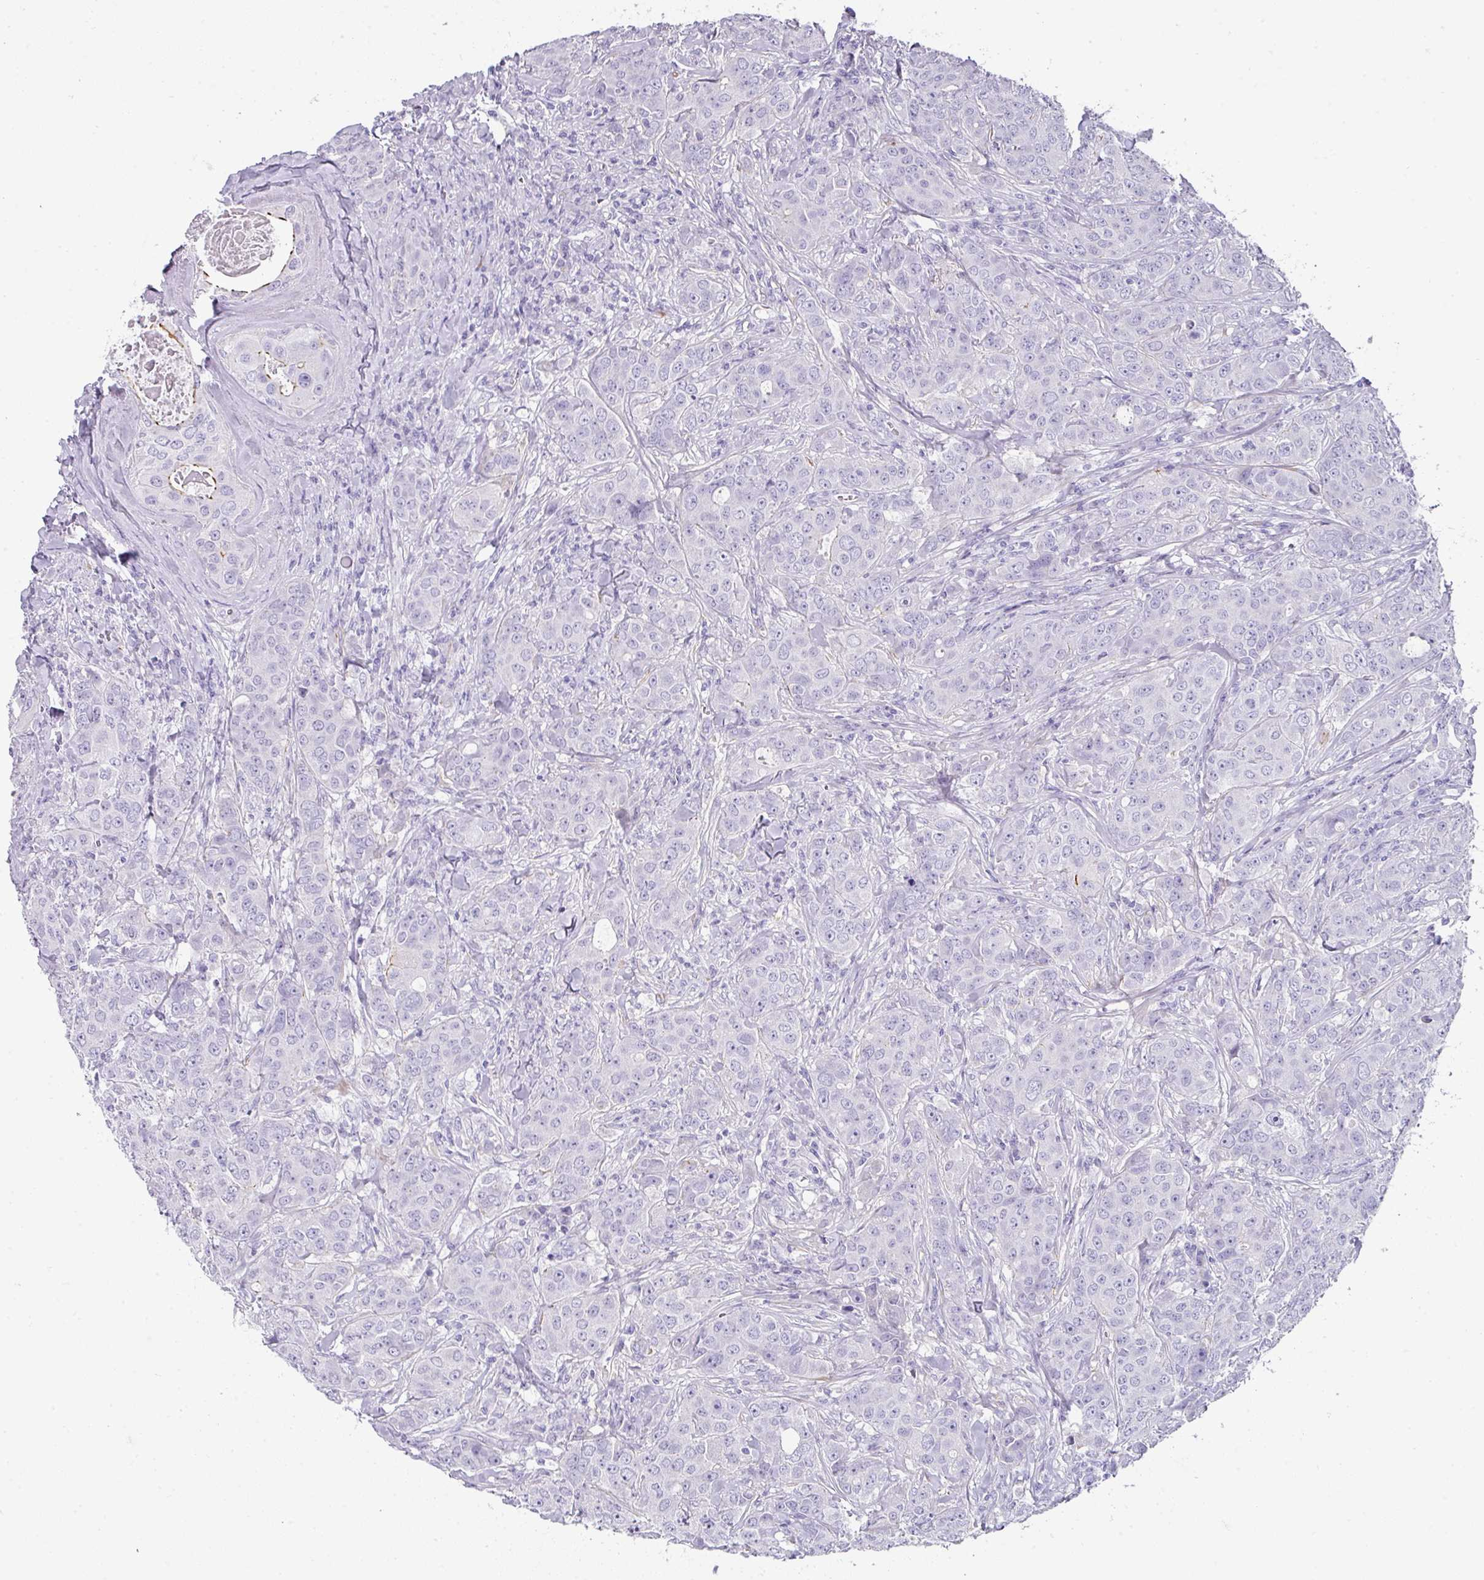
{"staining": {"intensity": "negative", "quantity": "none", "location": "none"}, "tissue": "breast cancer", "cell_type": "Tumor cells", "image_type": "cancer", "snomed": [{"axis": "morphology", "description": "Duct carcinoma"}, {"axis": "topography", "description": "Breast"}], "caption": "Breast infiltrating ductal carcinoma was stained to show a protein in brown. There is no significant positivity in tumor cells.", "gene": "ANKRD29", "patient": {"sex": "female", "age": 43}}